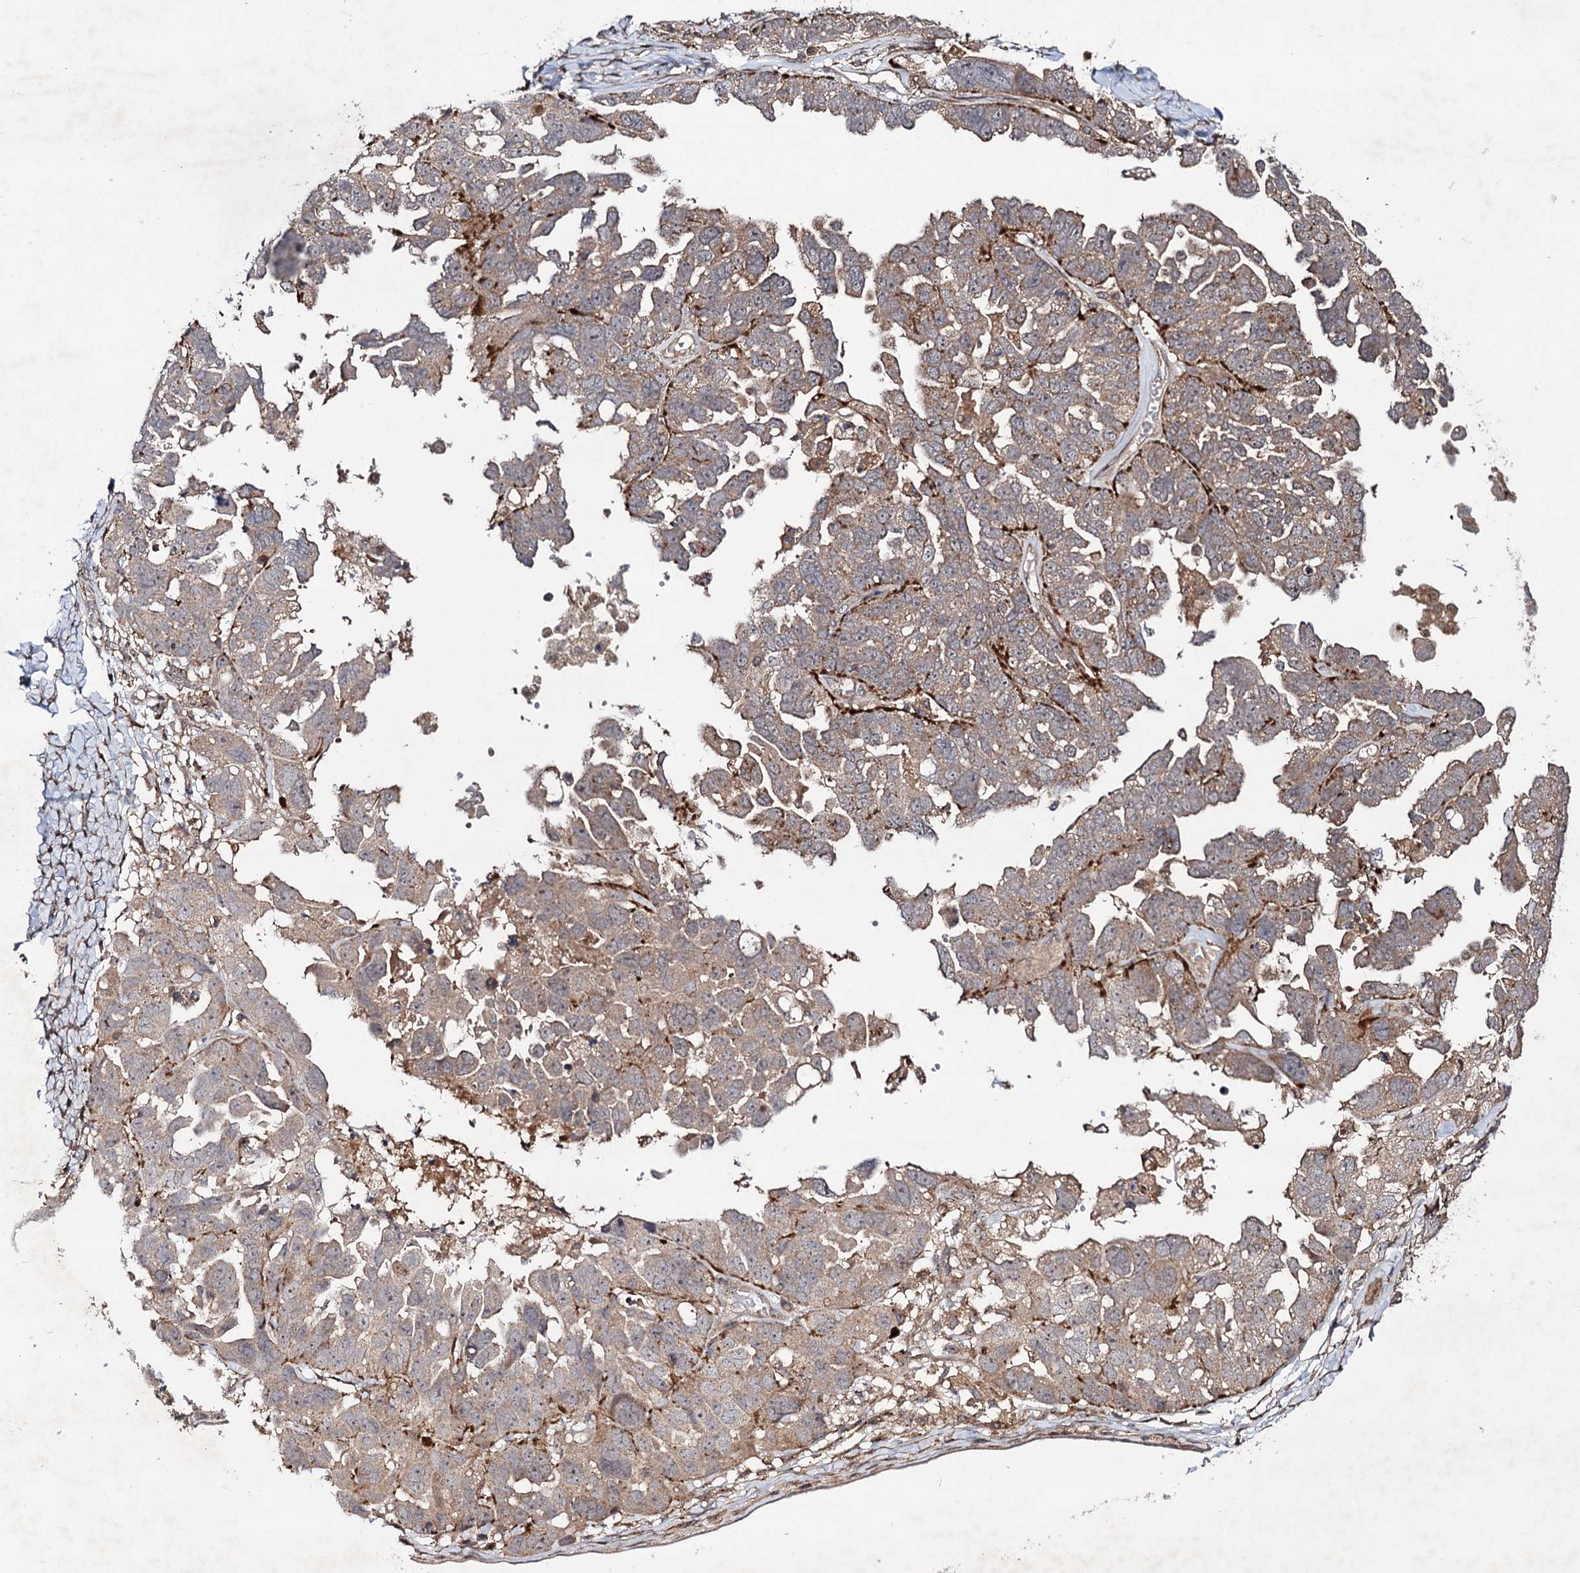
{"staining": {"intensity": "moderate", "quantity": ">75%", "location": "cytoplasmic/membranous"}, "tissue": "ovarian cancer", "cell_type": "Tumor cells", "image_type": "cancer", "snomed": [{"axis": "morphology", "description": "Cystadenocarcinoma, serous, NOS"}, {"axis": "topography", "description": "Ovary"}], "caption": "IHC of human serous cystadenocarcinoma (ovarian) exhibits medium levels of moderate cytoplasmic/membranous positivity in approximately >75% of tumor cells.", "gene": "KXD1", "patient": {"sex": "female", "age": 79}}